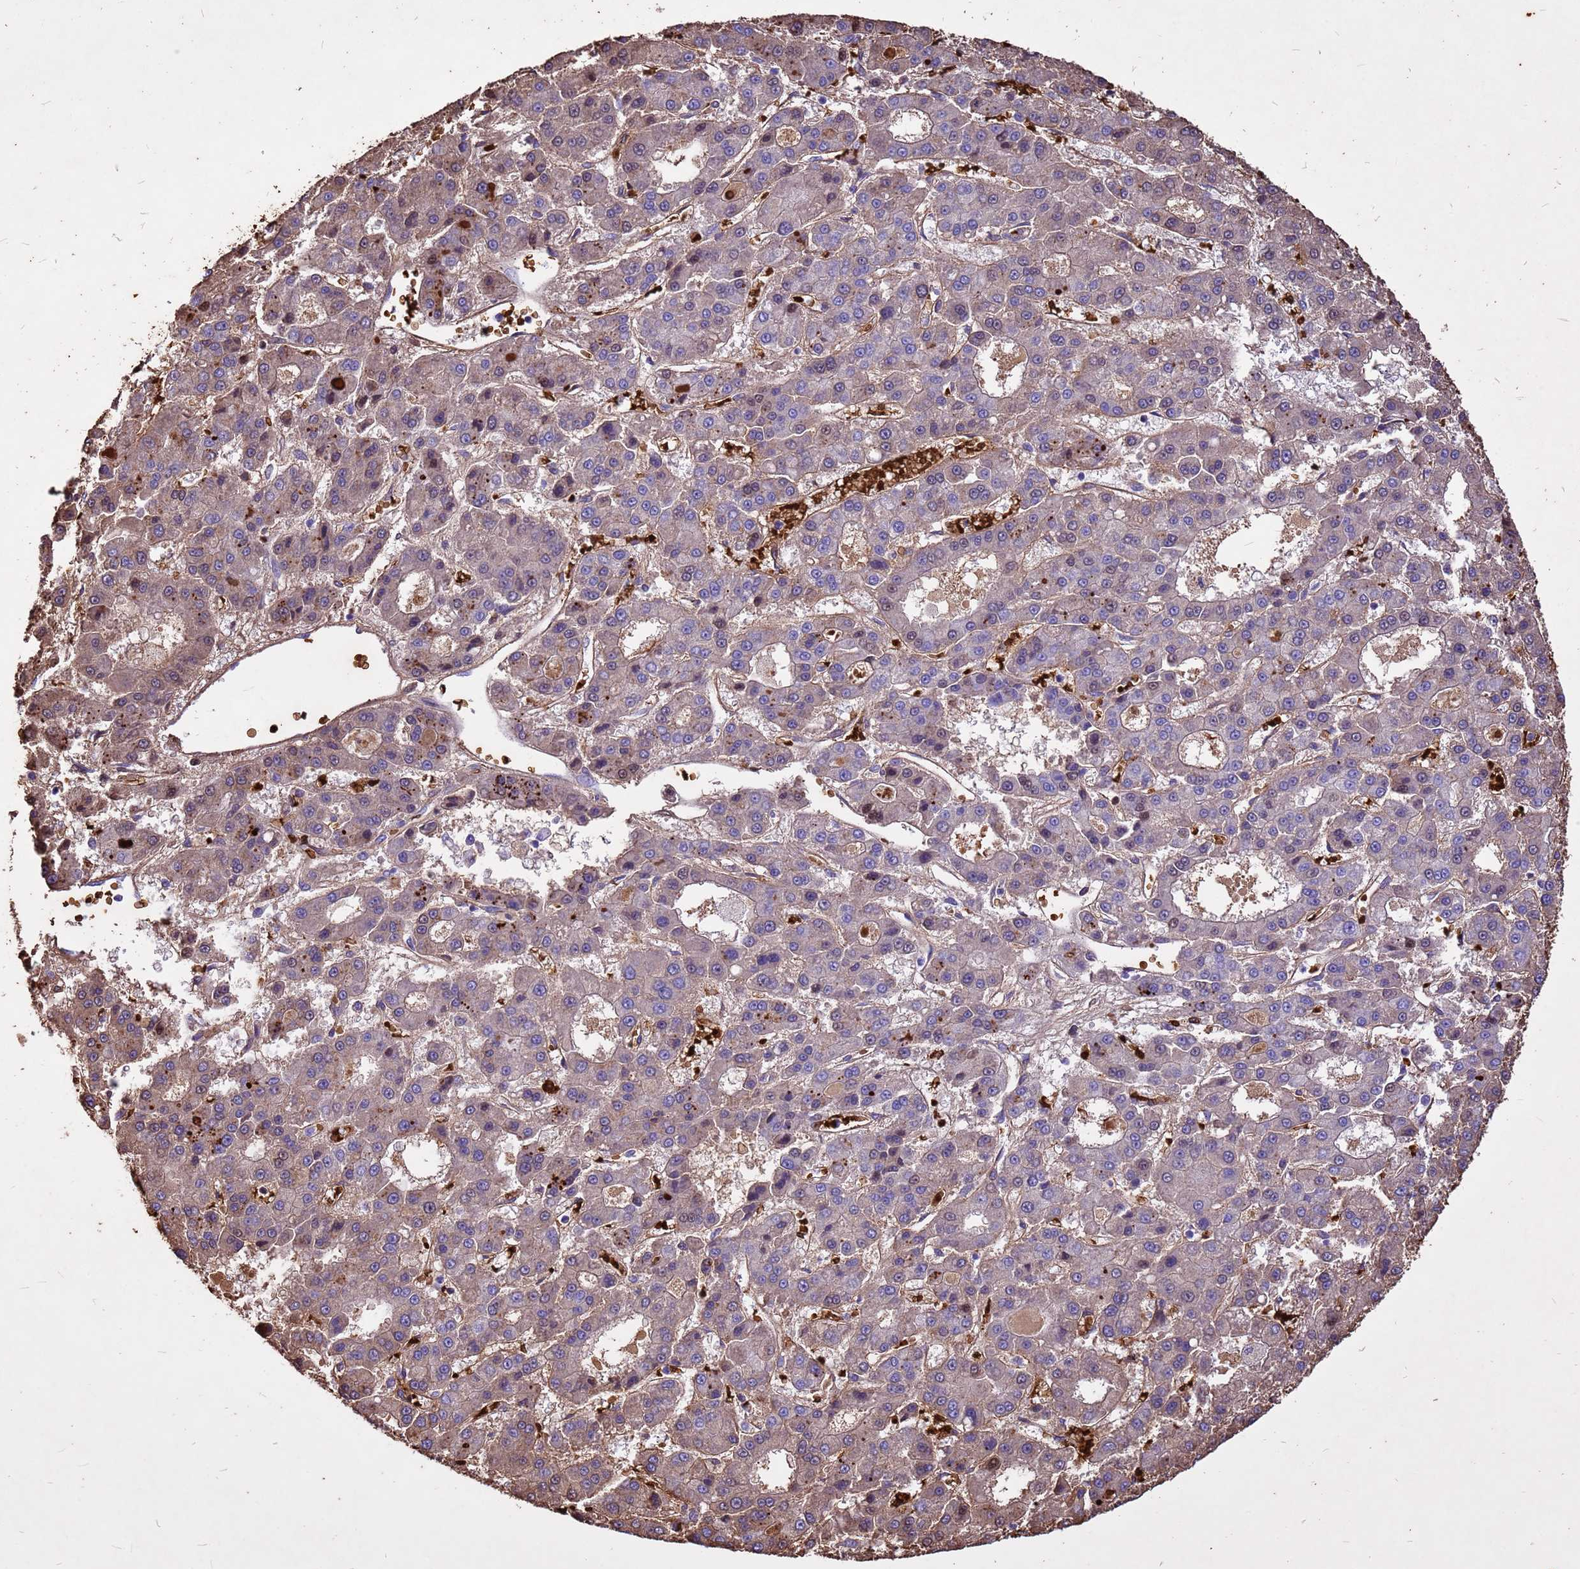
{"staining": {"intensity": "weak", "quantity": "25%-75%", "location": "cytoplasmic/membranous"}, "tissue": "liver cancer", "cell_type": "Tumor cells", "image_type": "cancer", "snomed": [{"axis": "morphology", "description": "Carcinoma, Hepatocellular, NOS"}, {"axis": "topography", "description": "Liver"}], "caption": "Weak cytoplasmic/membranous positivity is seen in about 25%-75% of tumor cells in liver cancer. (brown staining indicates protein expression, while blue staining denotes nuclei).", "gene": "HBA2", "patient": {"sex": "male", "age": 70}}